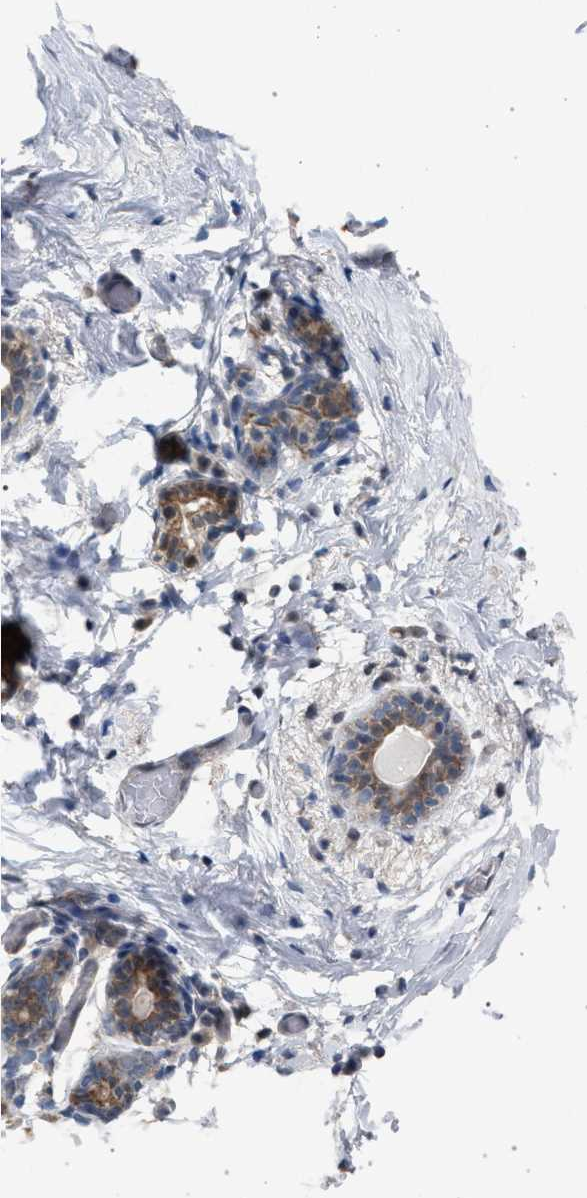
{"staining": {"intensity": "moderate", "quantity": ">75%", "location": "cytoplasmic/membranous"}, "tissue": "breast", "cell_type": "Glandular cells", "image_type": "normal", "snomed": [{"axis": "morphology", "description": "Normal tissue, NOS"}, {"axis": "topography", "description": "Breast"}], "caption": "A high-resolution micrograph shows immunohistochemistry staining of benign breast, which displays moderate cytoplasmic/membranous staining in approximately >75% of glandular cells. Immunohistochemistry stains the protein in brown and the nuclei are stained blue.", "gene": "TECPR1", "patient": {"sex": "female", "age": 62}}